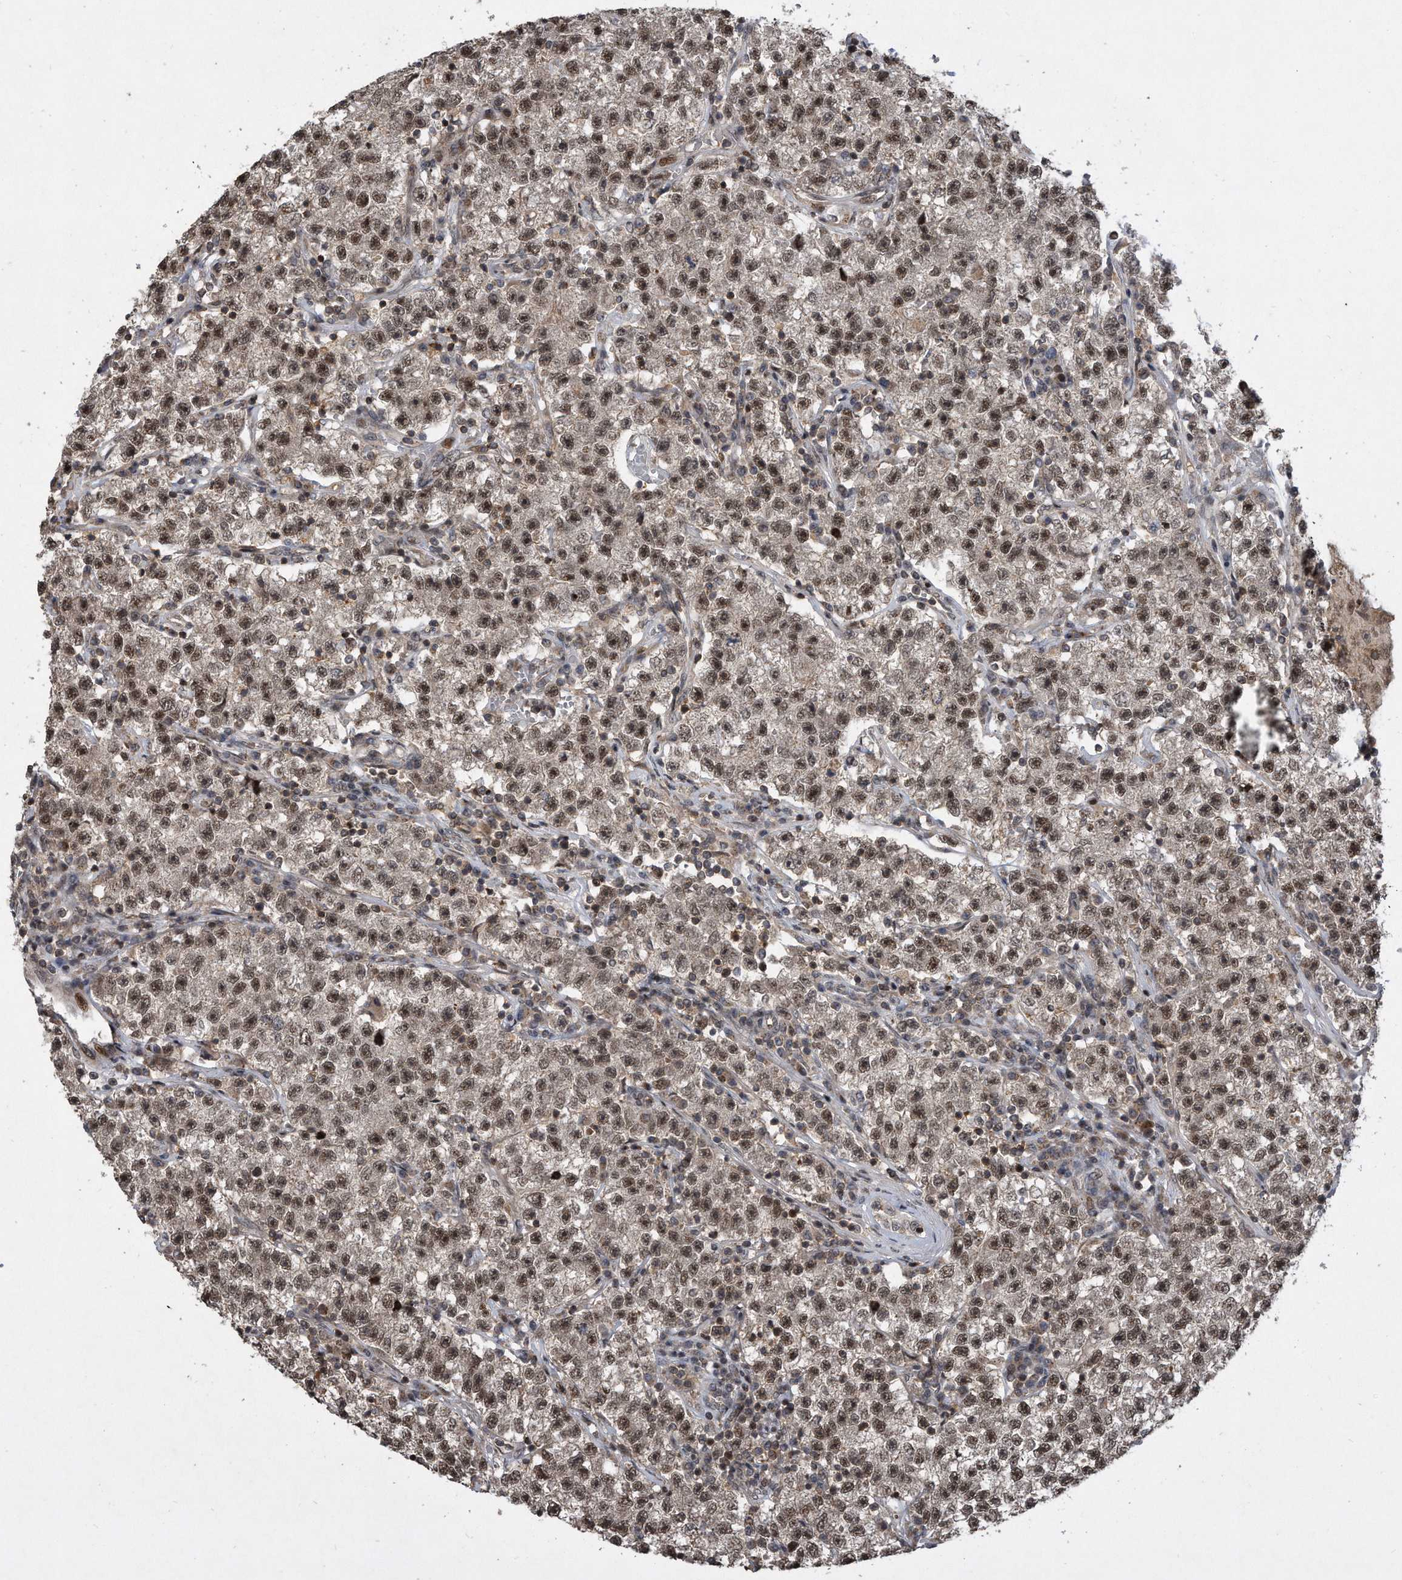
{"staining": {"intensity": "moderate", "quantity": ">75%", "location": "nuclear"}, "tissue": "testis cancer", "cell_type": "Tumor cells", "image_type": "cancer", "snomed": [{"axis": "morphology", "description": "Seminoma, NOS"}, {"axis": "topography", "description": "Testis"}], "caption": "The micrograph displays a brown stain indicating the presence of a protein in the nuclear of tumor cells in testis cancer.", "gene": "PGBD2", "patient": {"sex": "male", "age": 22}}